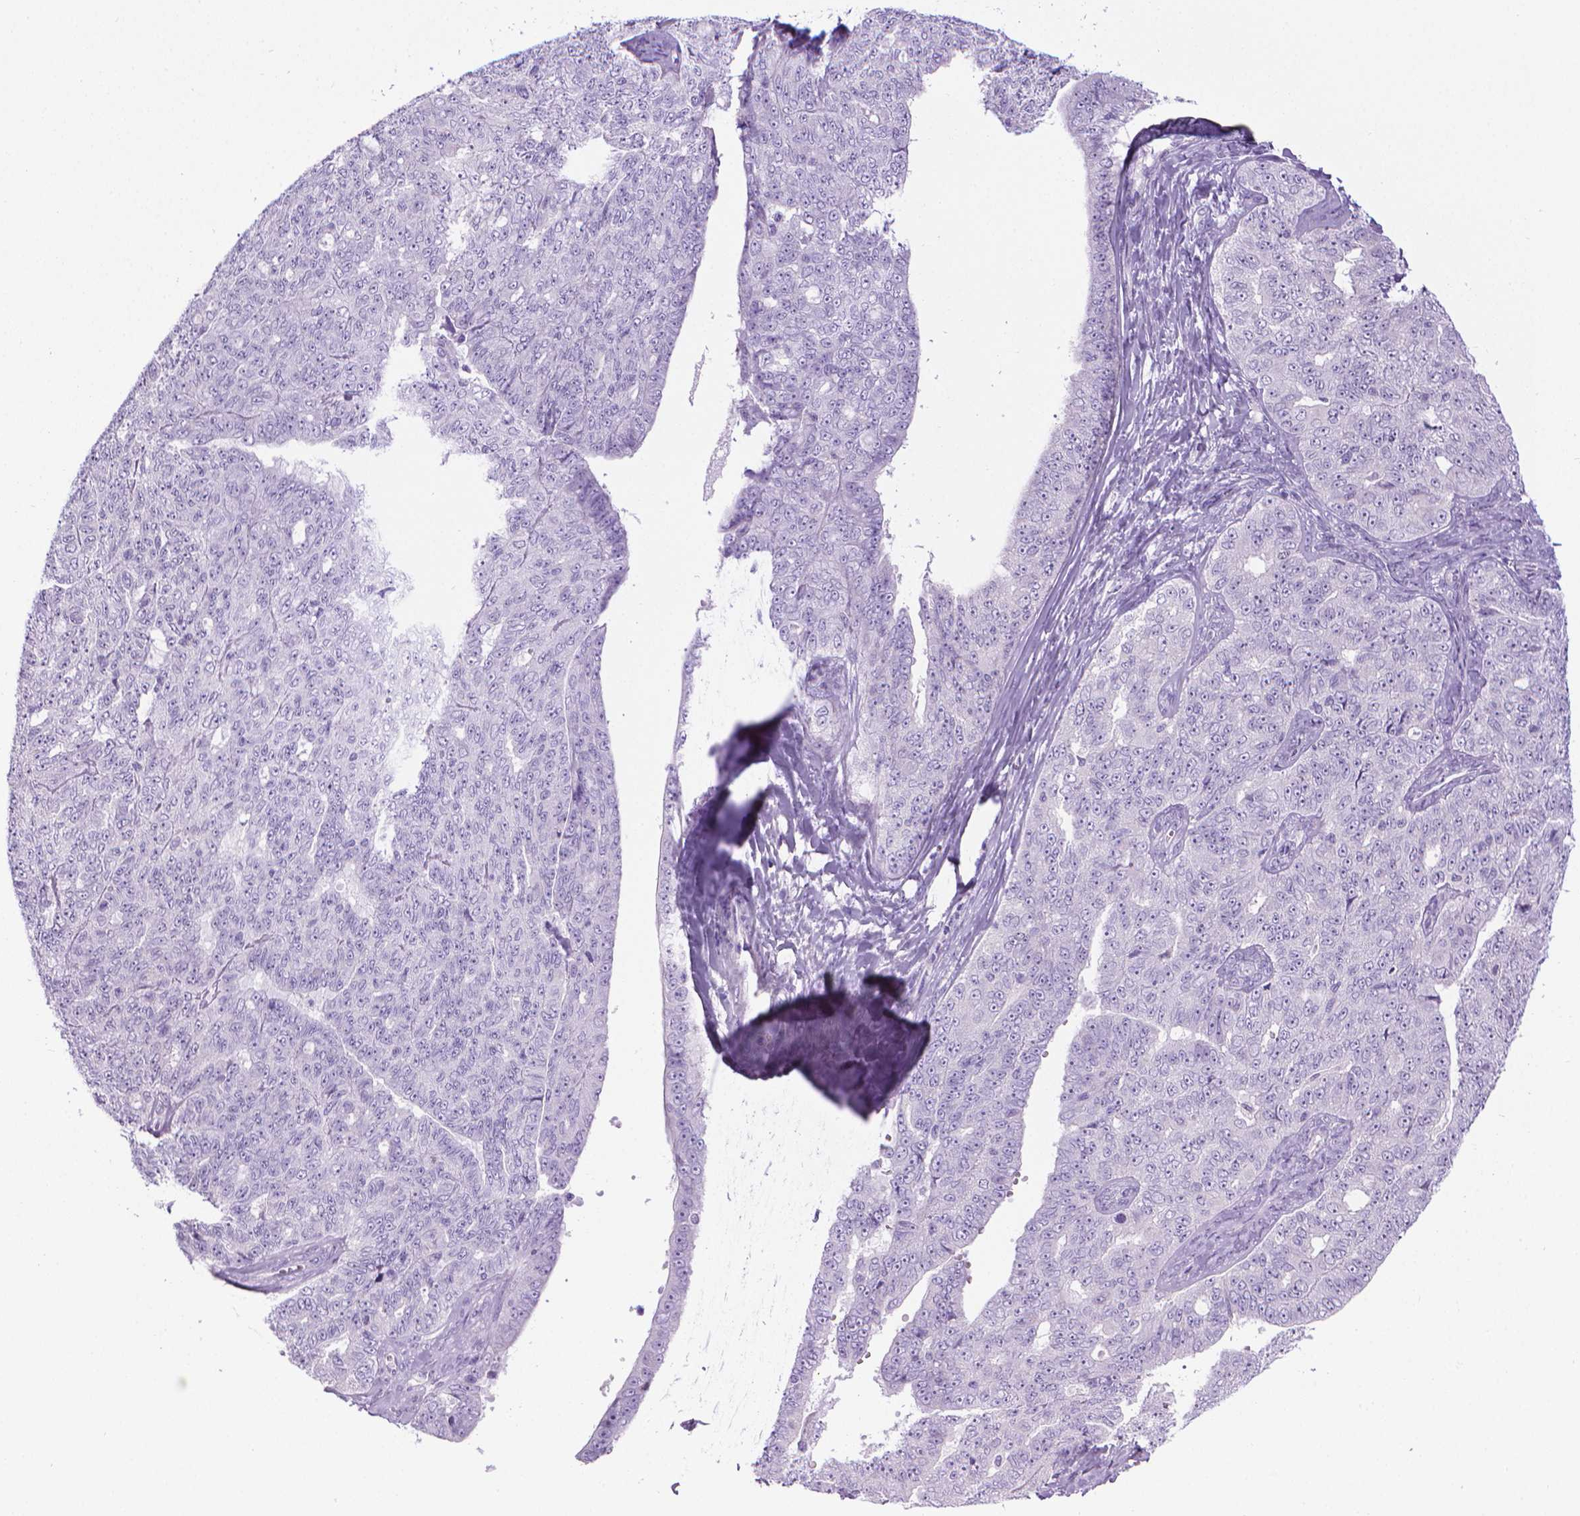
{"staining": {"intensity": "negative", "quantity": "none", "location": "none"}, "tissue": "ovarian cancer", "cell_type": "Tumor cells", "image_type": "cancer", "snomed": [{"axis": "morphology", "description": "Cystadenocarcinoma, serous, NOS"}, {"axis": "topography", "description": "Ovary"}], "caption": "Protein analysis of ovarian cancer shows no significant expression in tumor cells. (Immunohistochemistry (ihc), brightfield microscopy, high magnification).", "gene": "SPAG6", "patient": {"sex": "female", "age": 71}}